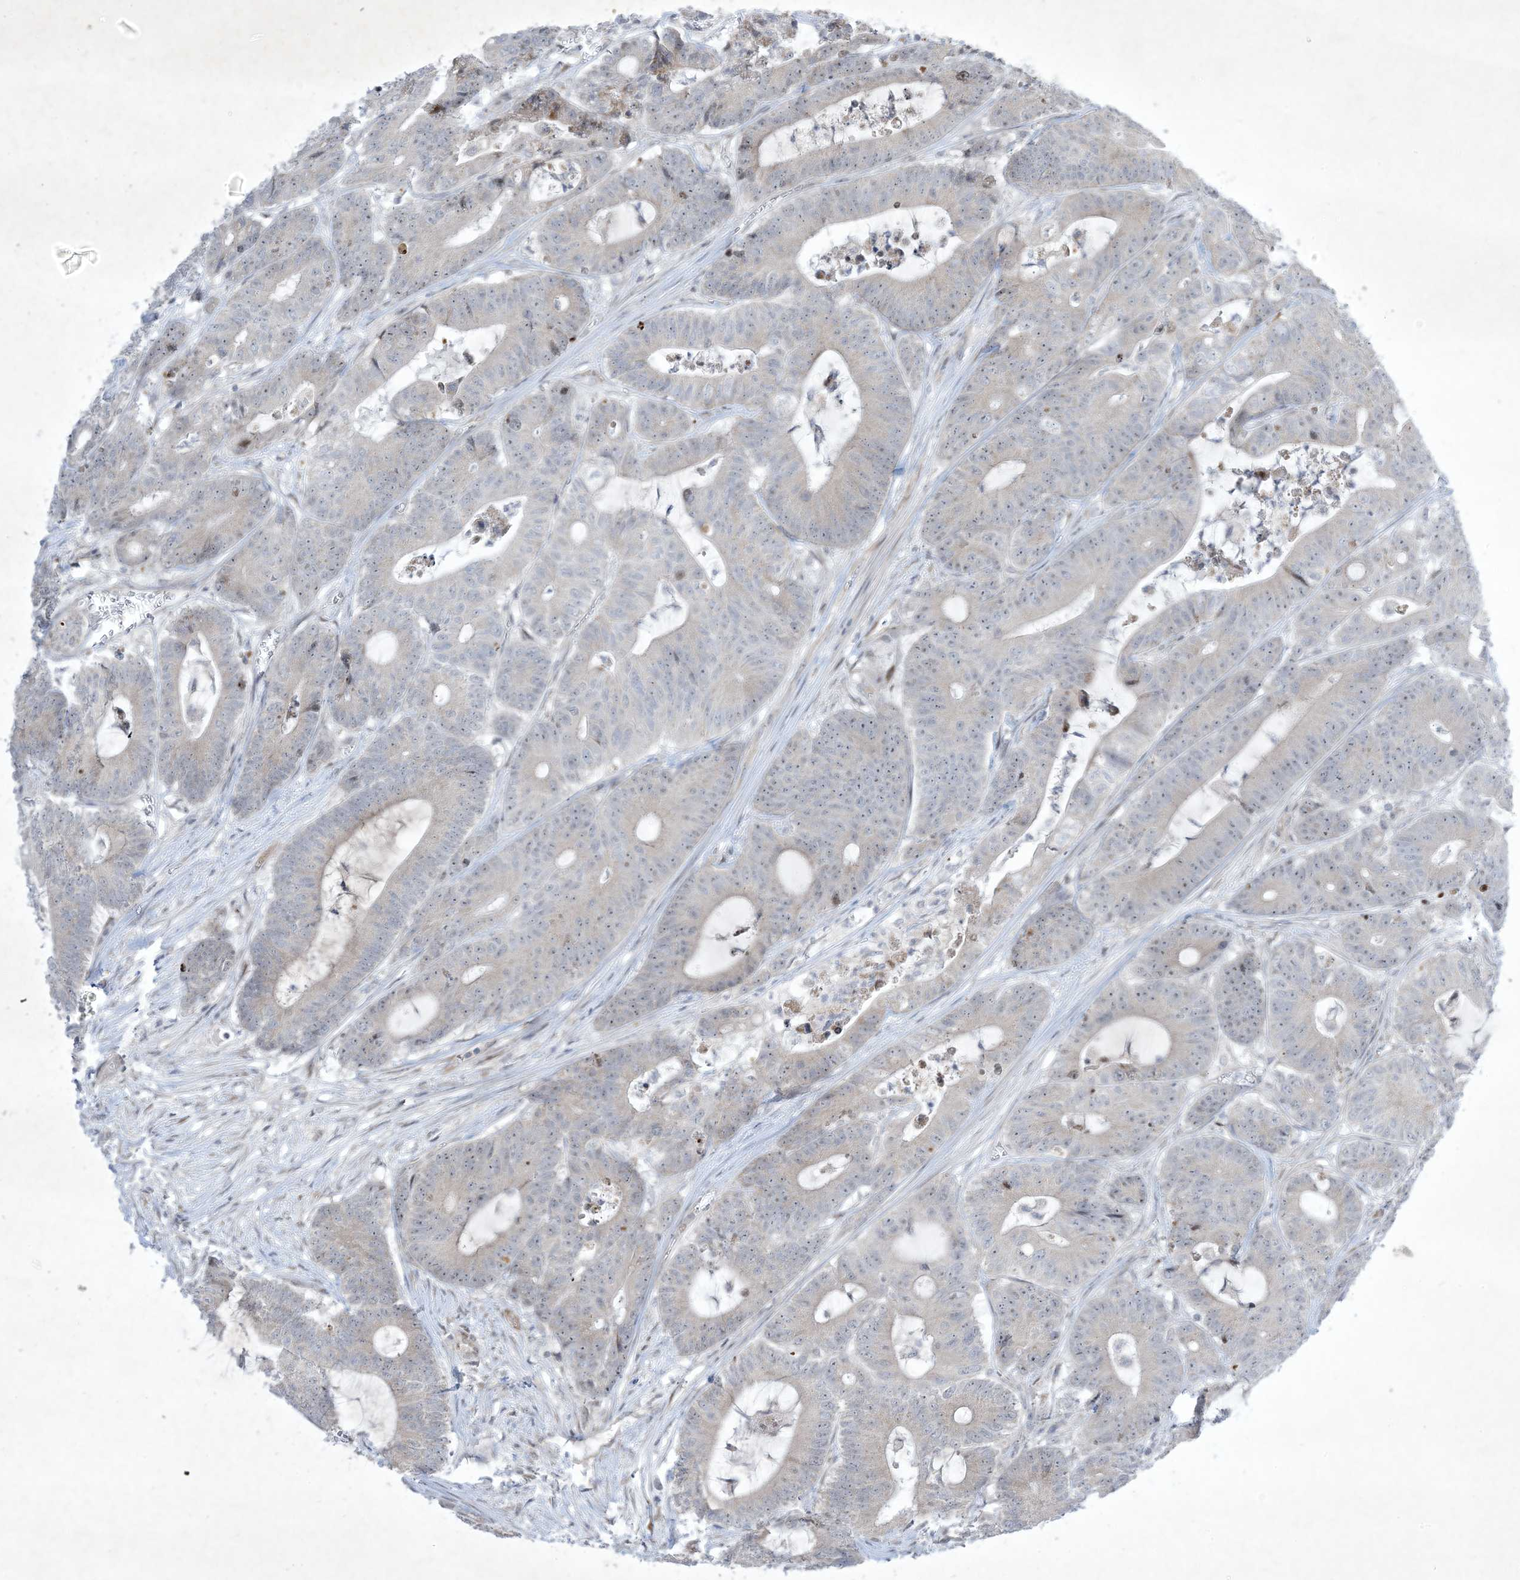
{"staining": {"intensity": "negative", "quantity": "none", "location": "none"}, "tissue": "colorectal cancer", "cell_type": "Tumor cells", "image_type": "cancer", "snomed": [{"axis": "morphology", "description": "Adenocarcinoma, NOS"}, {"axis": "topography", "description": "Colon"}], "caption": "Adenocarcinoma (colorectal) stained for a protein using IHC reveals no expression tumor cells.", "gene": "SOGA3", "patient": {"sex": "female", "age": 84}}